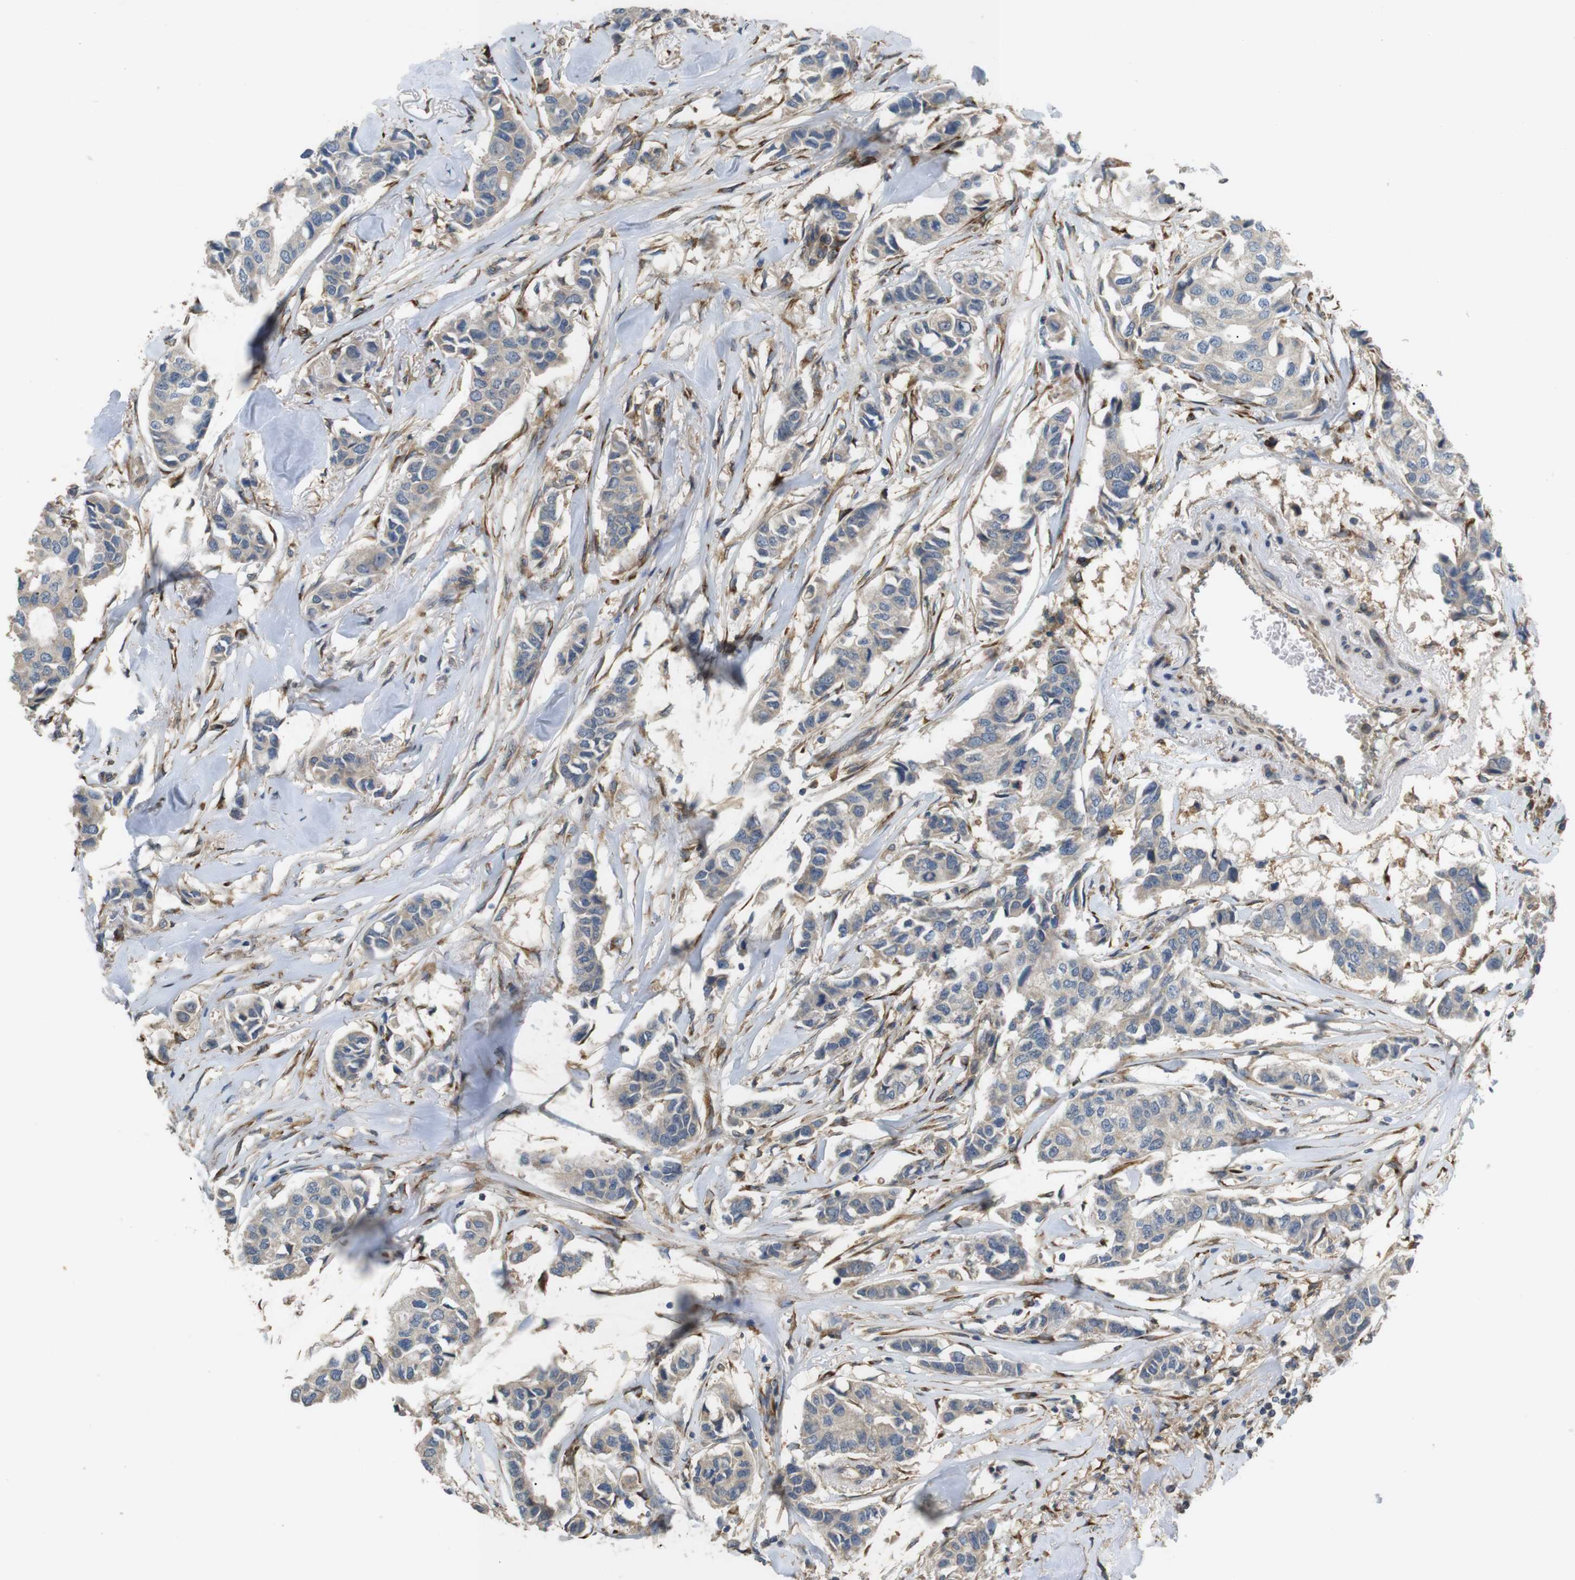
{"staining": {"intensity": "weak", "quantity": ">75%", "location": "cytoplasmic/membranous"}, "tissue": "breast cancer", "cell_type": "Tumor cells", "image_type": "cancer", "snomed": [{"axis": "morphology", "description": "Duct carcinoma"}, {"axis": "topography", "description": "Breast"}], "caption": "Immunohistochemistry of invasive ductal carcinoma (breast) demonstrates low levels of weak cytoplasmic/membranous staining in about >75% of tumor cells.", "gene": "ARHGAP24", "patient": {"sex": "female", "age": 80}}